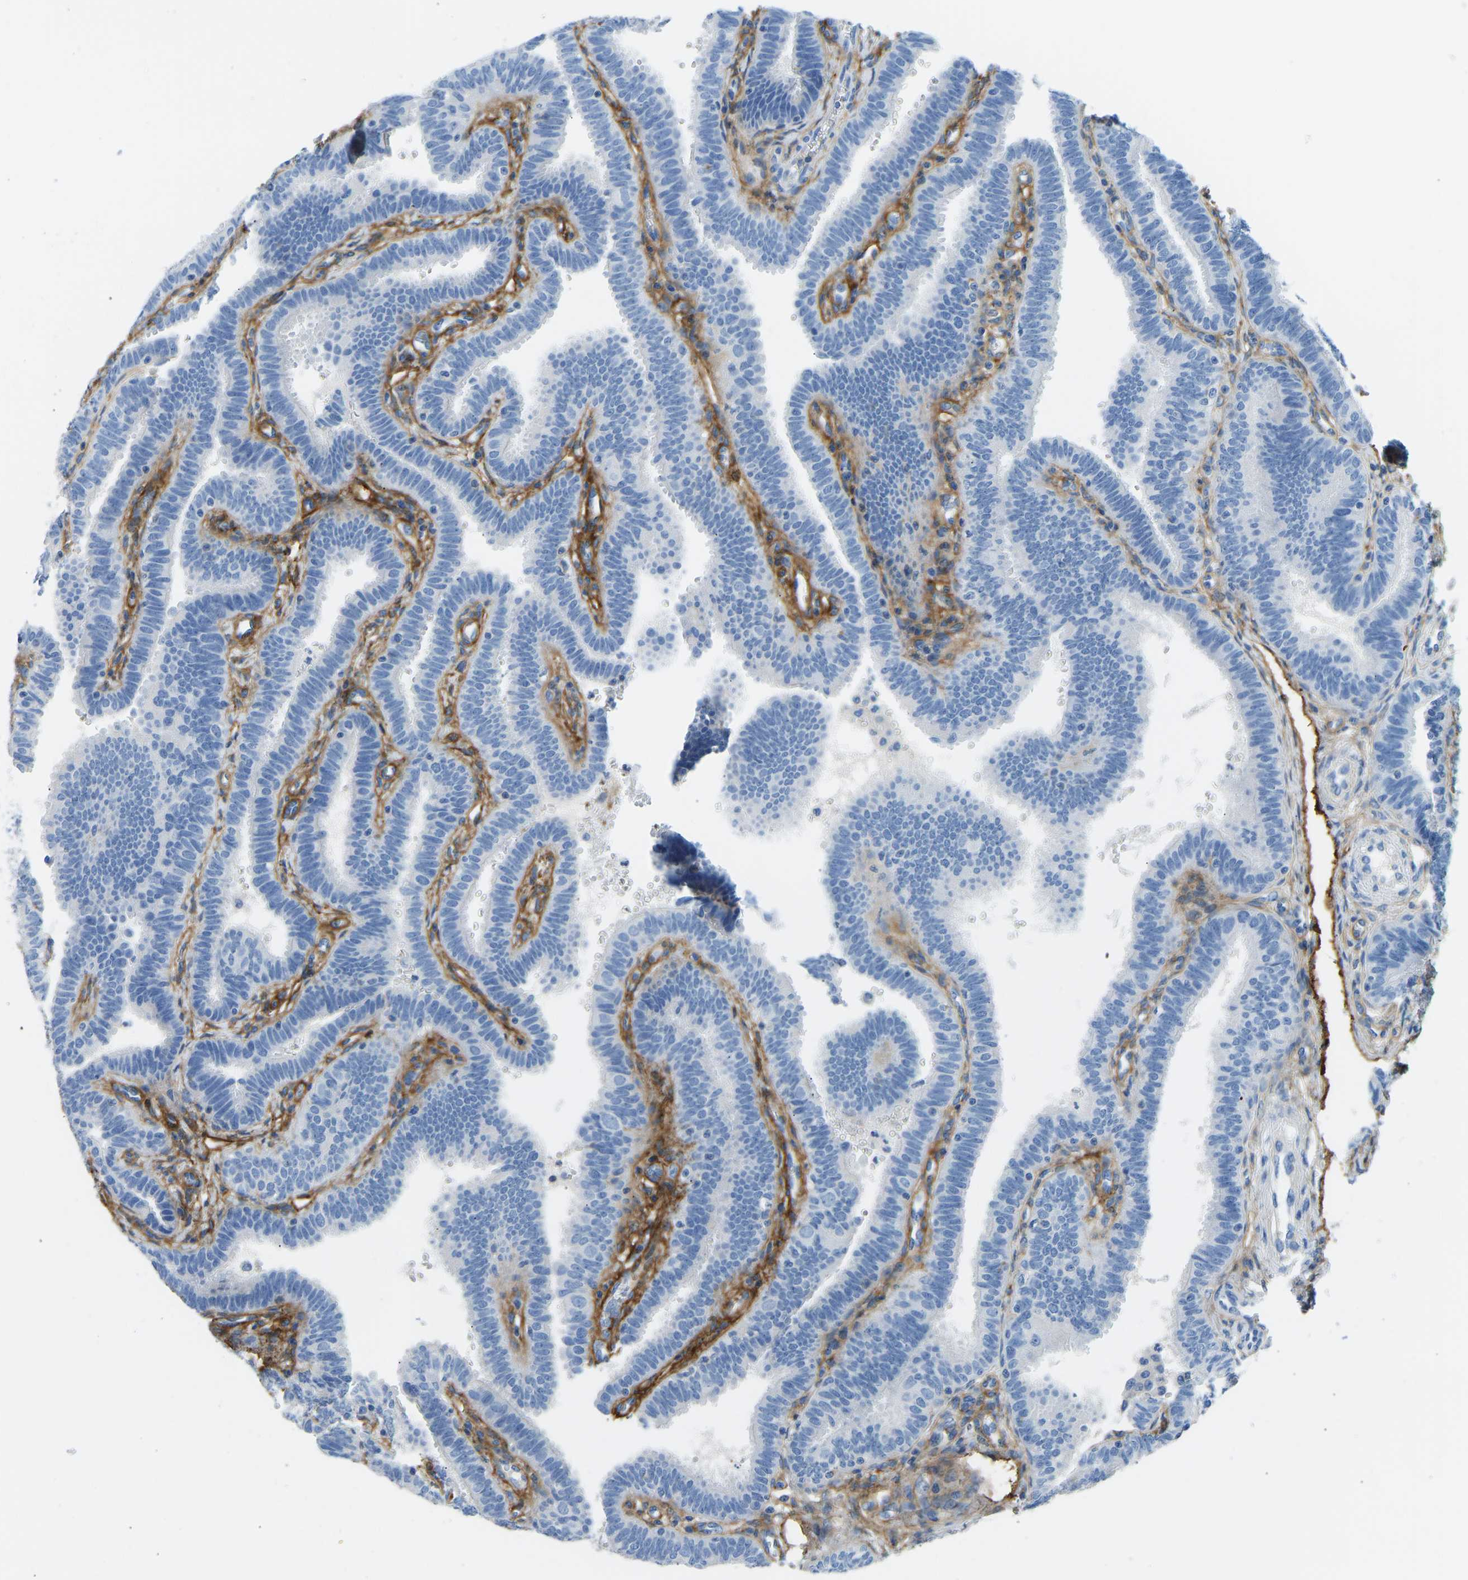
{"staining": {"intensity": "negative", "quantity": "none", "location": "none"}, "tissue": "fallopian tube", "cell_type": "Glandular cells", "image_type": "normal", "snomed": [{"axis": "morphology", "description": "Normal tissue, NOS"}, {"axis": "topography", "description": "Fallopian tube"}, {"axis": "topography", "description": "Placenta"}], "caption": "Protein analysis of benign fallopian tube displays no significant positivity in glandular cells.", "gene": "COL15A1", "patient": {"sex": "female", "age": 34}}